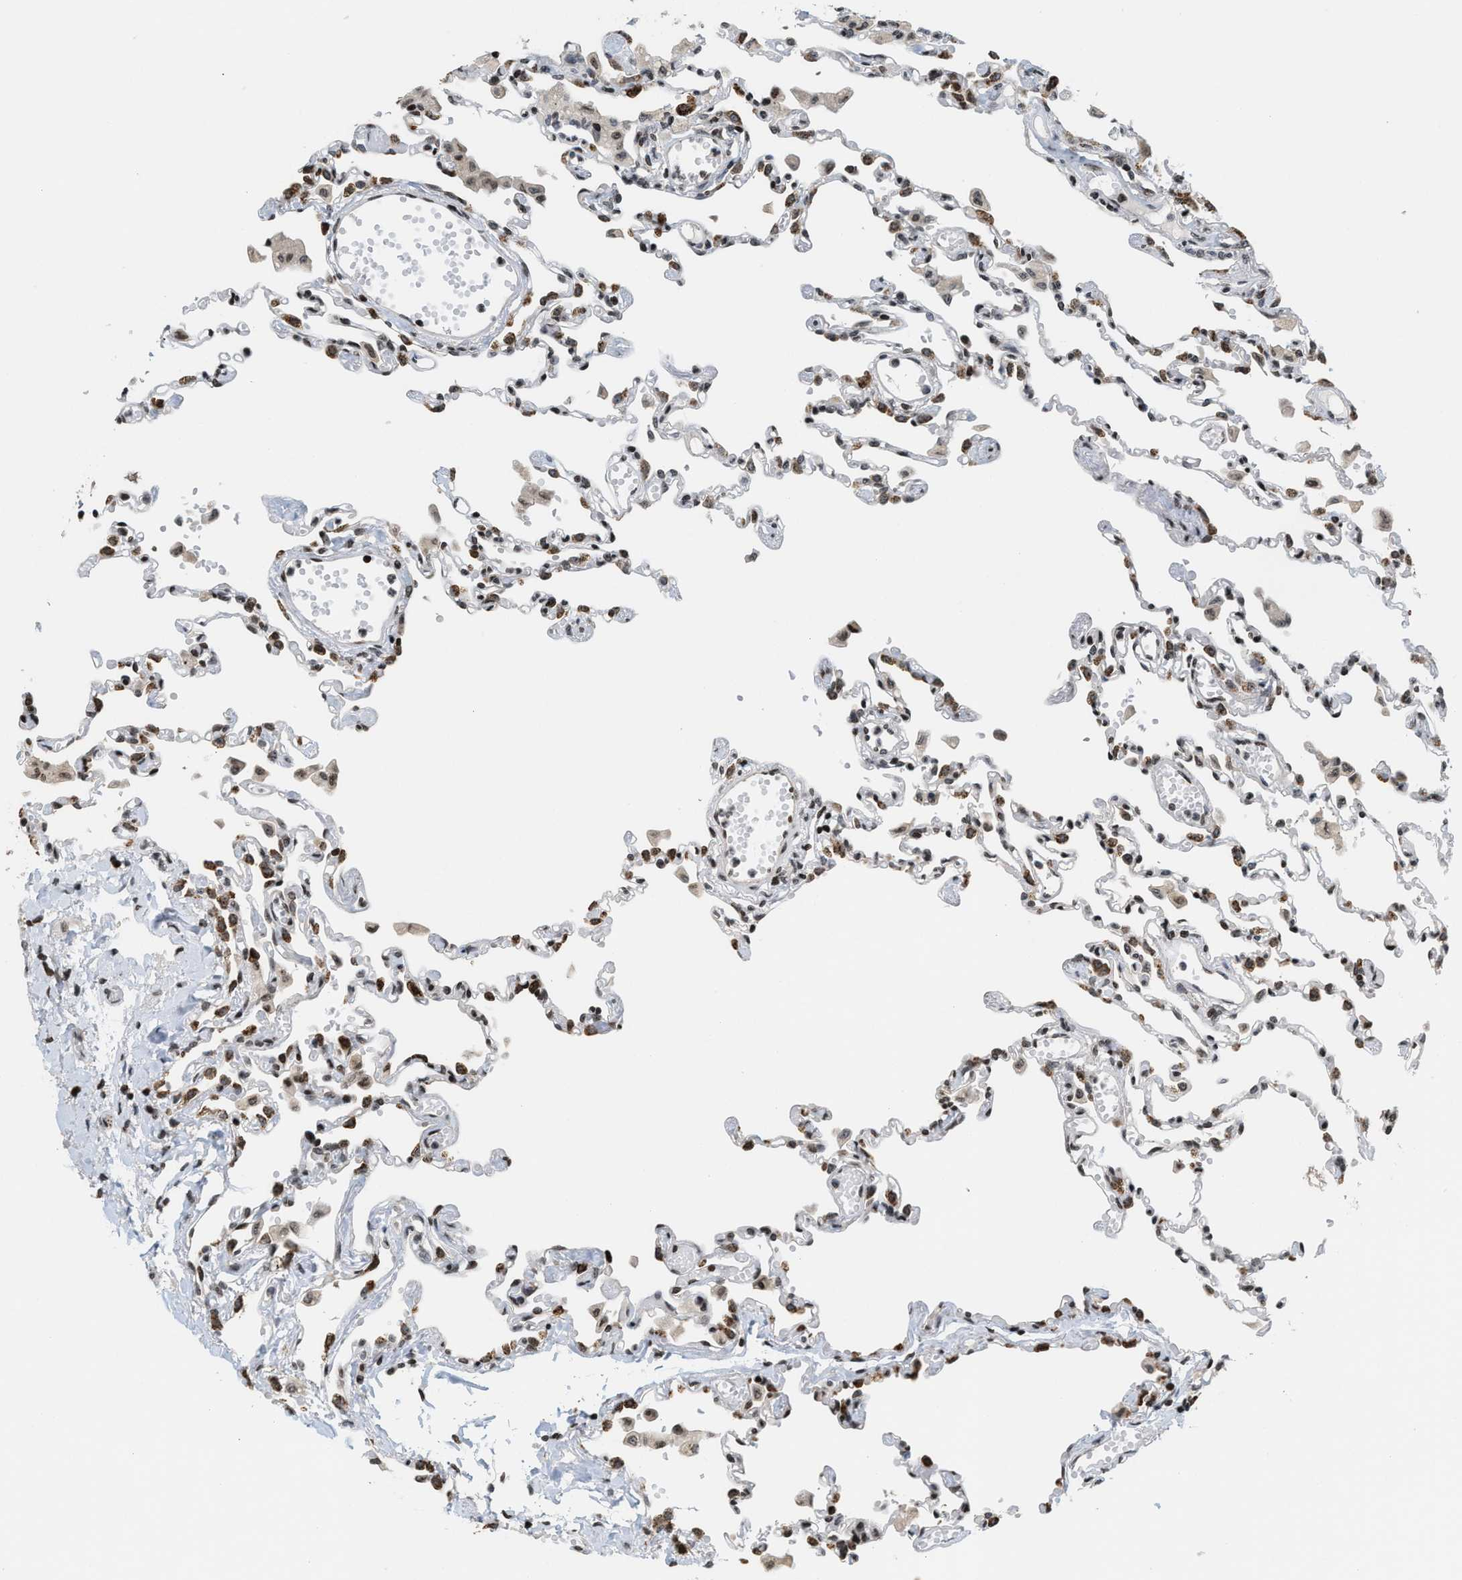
{"staining": {"intensity": "strong", "quantity": "25%-75%", "location": "cytoplasmic/membranous"}, "tissue": "lung", "cell_type": "Alveolar cells", "image_type": "normal", "snomed": [{"axis": "morphology", "description": "Normal tissue, NOS"}, {"axis": "topography", "description": "Bronchus"}, {"axis": "topography", "description": "Lung"}], "caption": "Alveolar cells display high levels of strong cytoplasmic/membranous expression in approximately 25%-75% of cells in normal lung. Using DAB (brown) and hematoxylin (blue) stains, captured at high magnification using brightfield microscopy.", "gene": "PDZD2", "patient": {"sex": "female", "age": 49}}